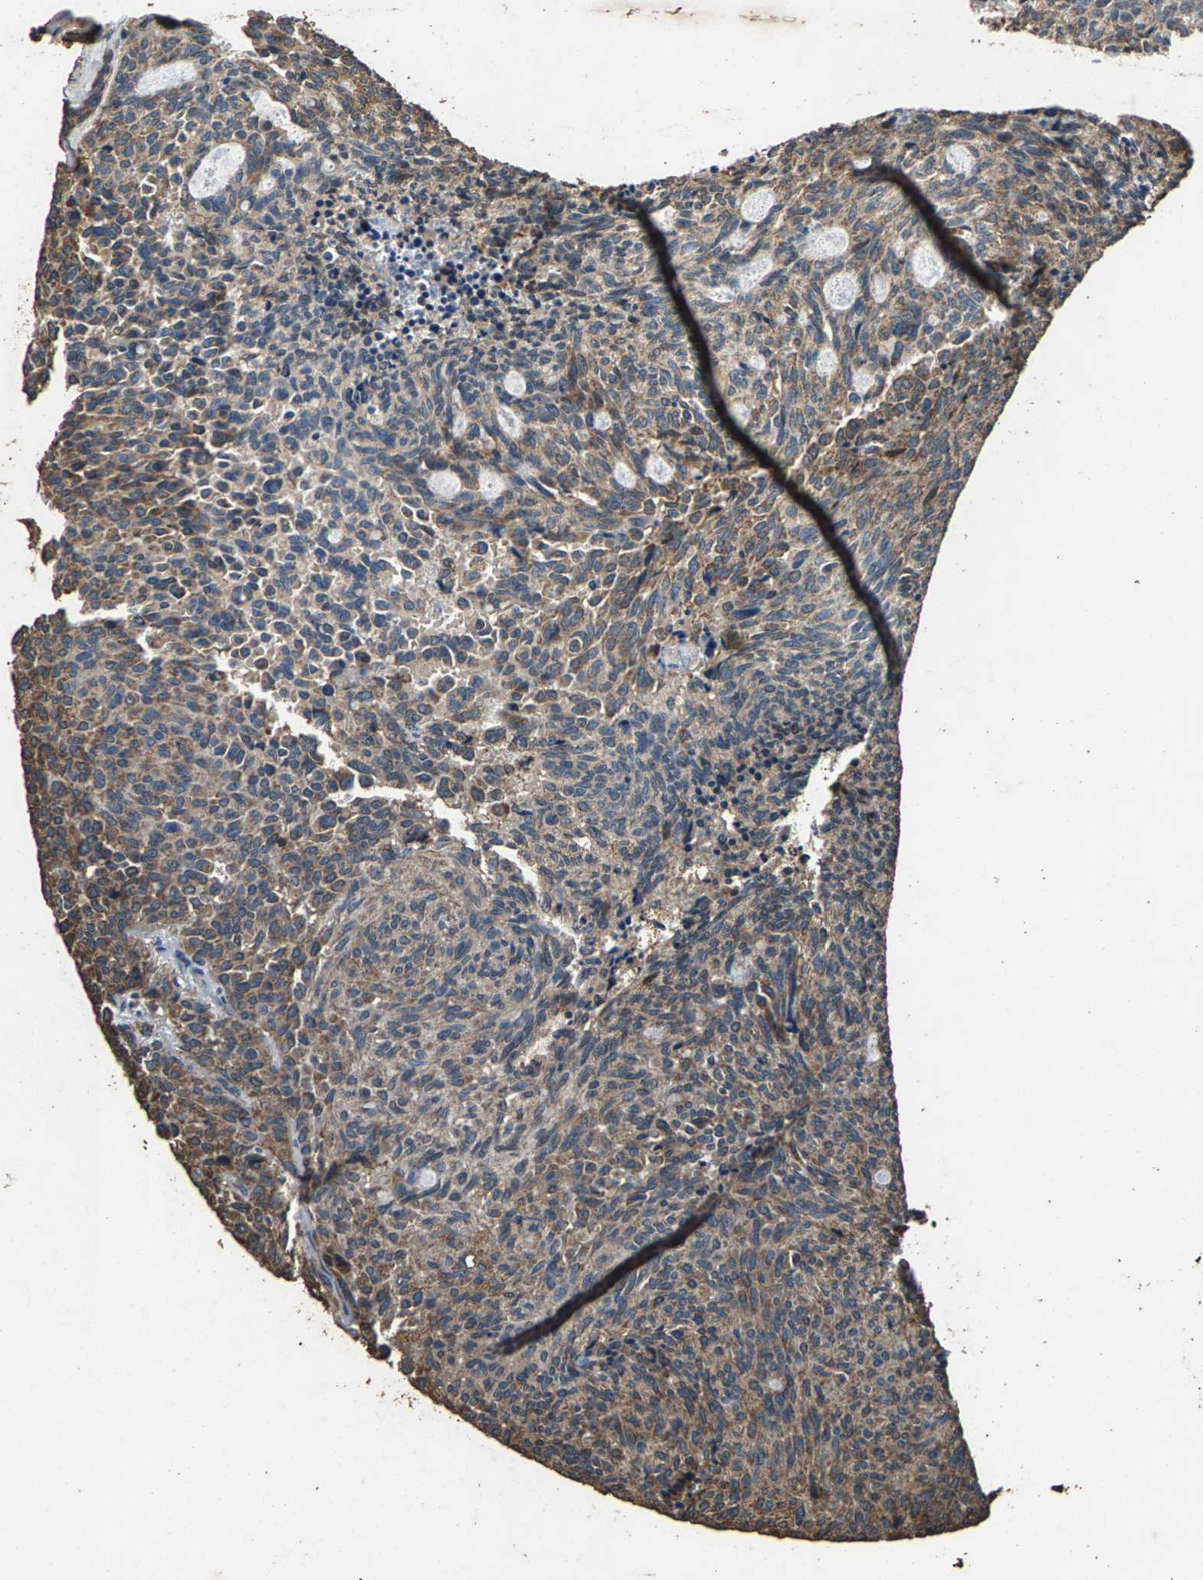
{"staining": {"intensity": "weak", "quantity": "25%-75%", "location": "cytoplasmic/membranous"}, "tissue": "carcinoid", "cell_type": "Tumor cells", "image_type": "cancer", "snomed": [{"axis": "morphology", "description": "Carcinoid, malignant, NOS"}, {"axis": "topography", "description": "Pancreas"}], "caption": "Carcinoid stained with immunohistochemistry exhibits weak cytoplasmic/membranous staining in about 25%-75% of tumor cells.", "gene": "MRPL27", "patient": {"sex": "female", "age": 54}}